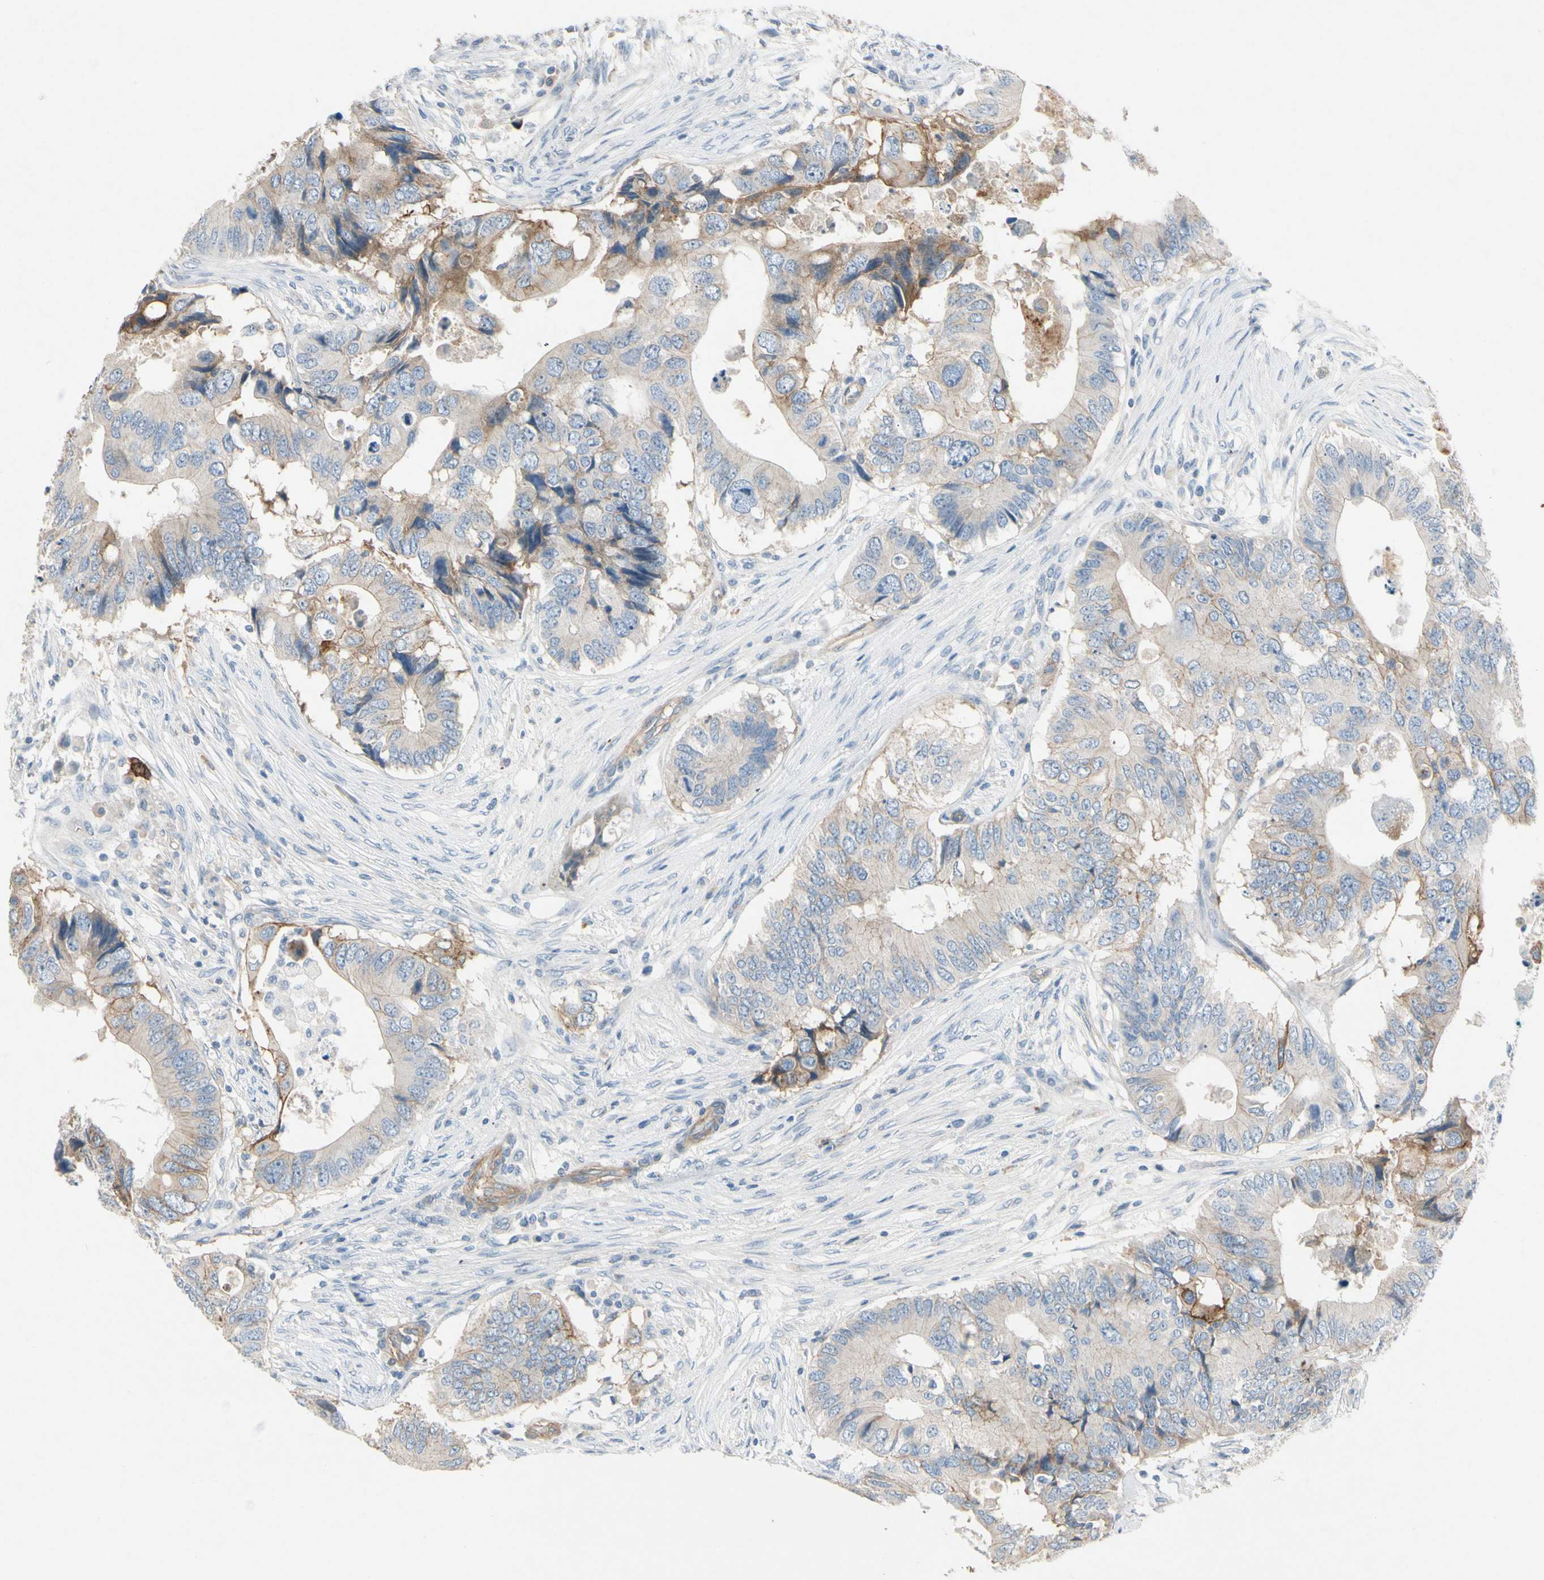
{"staining": {"intensity": "moderate", "quantity": "25%-75%", "location": "cytoplasmic/membranous"}, "tissue": "colorectal cancer", "cell_type": "Tumor cells", "image_type": "cancer", "snomed": [{"axis": "morphology", "description": "Adenocarcinoma, NOS"}, {"axis": "topography", "description": "Colon"}], "caption": "Immunohistochemical staining of human adenocarcinoma (colorectal) shows moderate cytoplasmic/membranous protein positivity in about 25%-75% of tumor cells. The protein of interest is stained brown, and the nuclei are stained in blue (DAB IHC with brightfield microscopy, high magnification).", "gene": "ITGA3", "patient": {"sex": "male", "age": 71}}